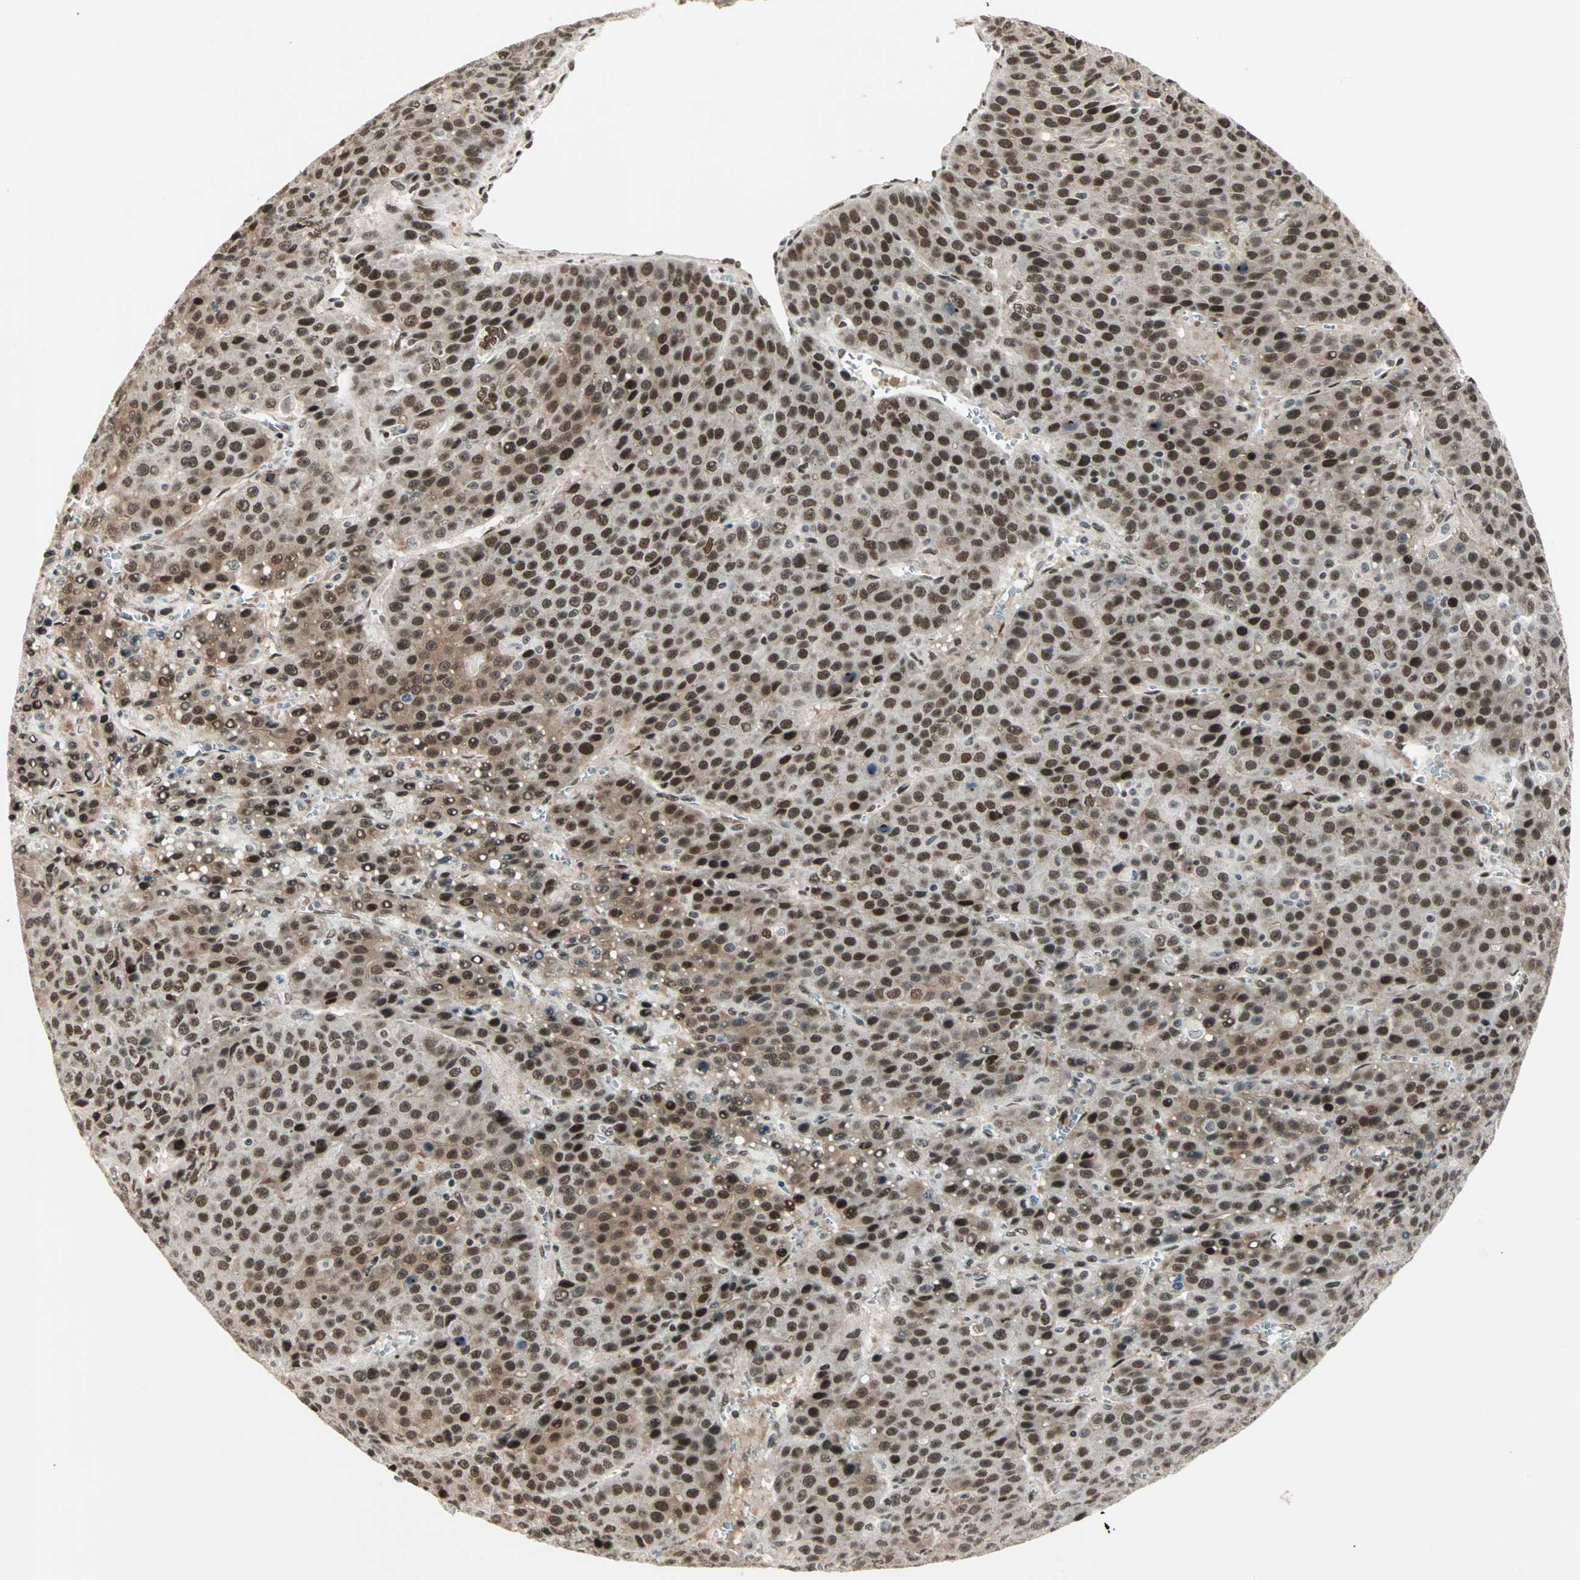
{"staining": {"intensity": "strong", "quantity": ">75%", "location": "nuclear"}, "tissue": "liver cancer", "cell_type": "Tumor cells", "image_type": "cancer", "snomed": [{"axis": "morphology", "description": "Carcinoma, Hepatocellular, NOS"}, {"axis": "topography", "description": "Liver"}], "caption": "This is a micrograph of immunohistochemistry staining of liver cancer, which shows strong staining in the nuclear of tumor cells.", "gene": "BLM", "patient": {"sex": "female", "age": 53}}